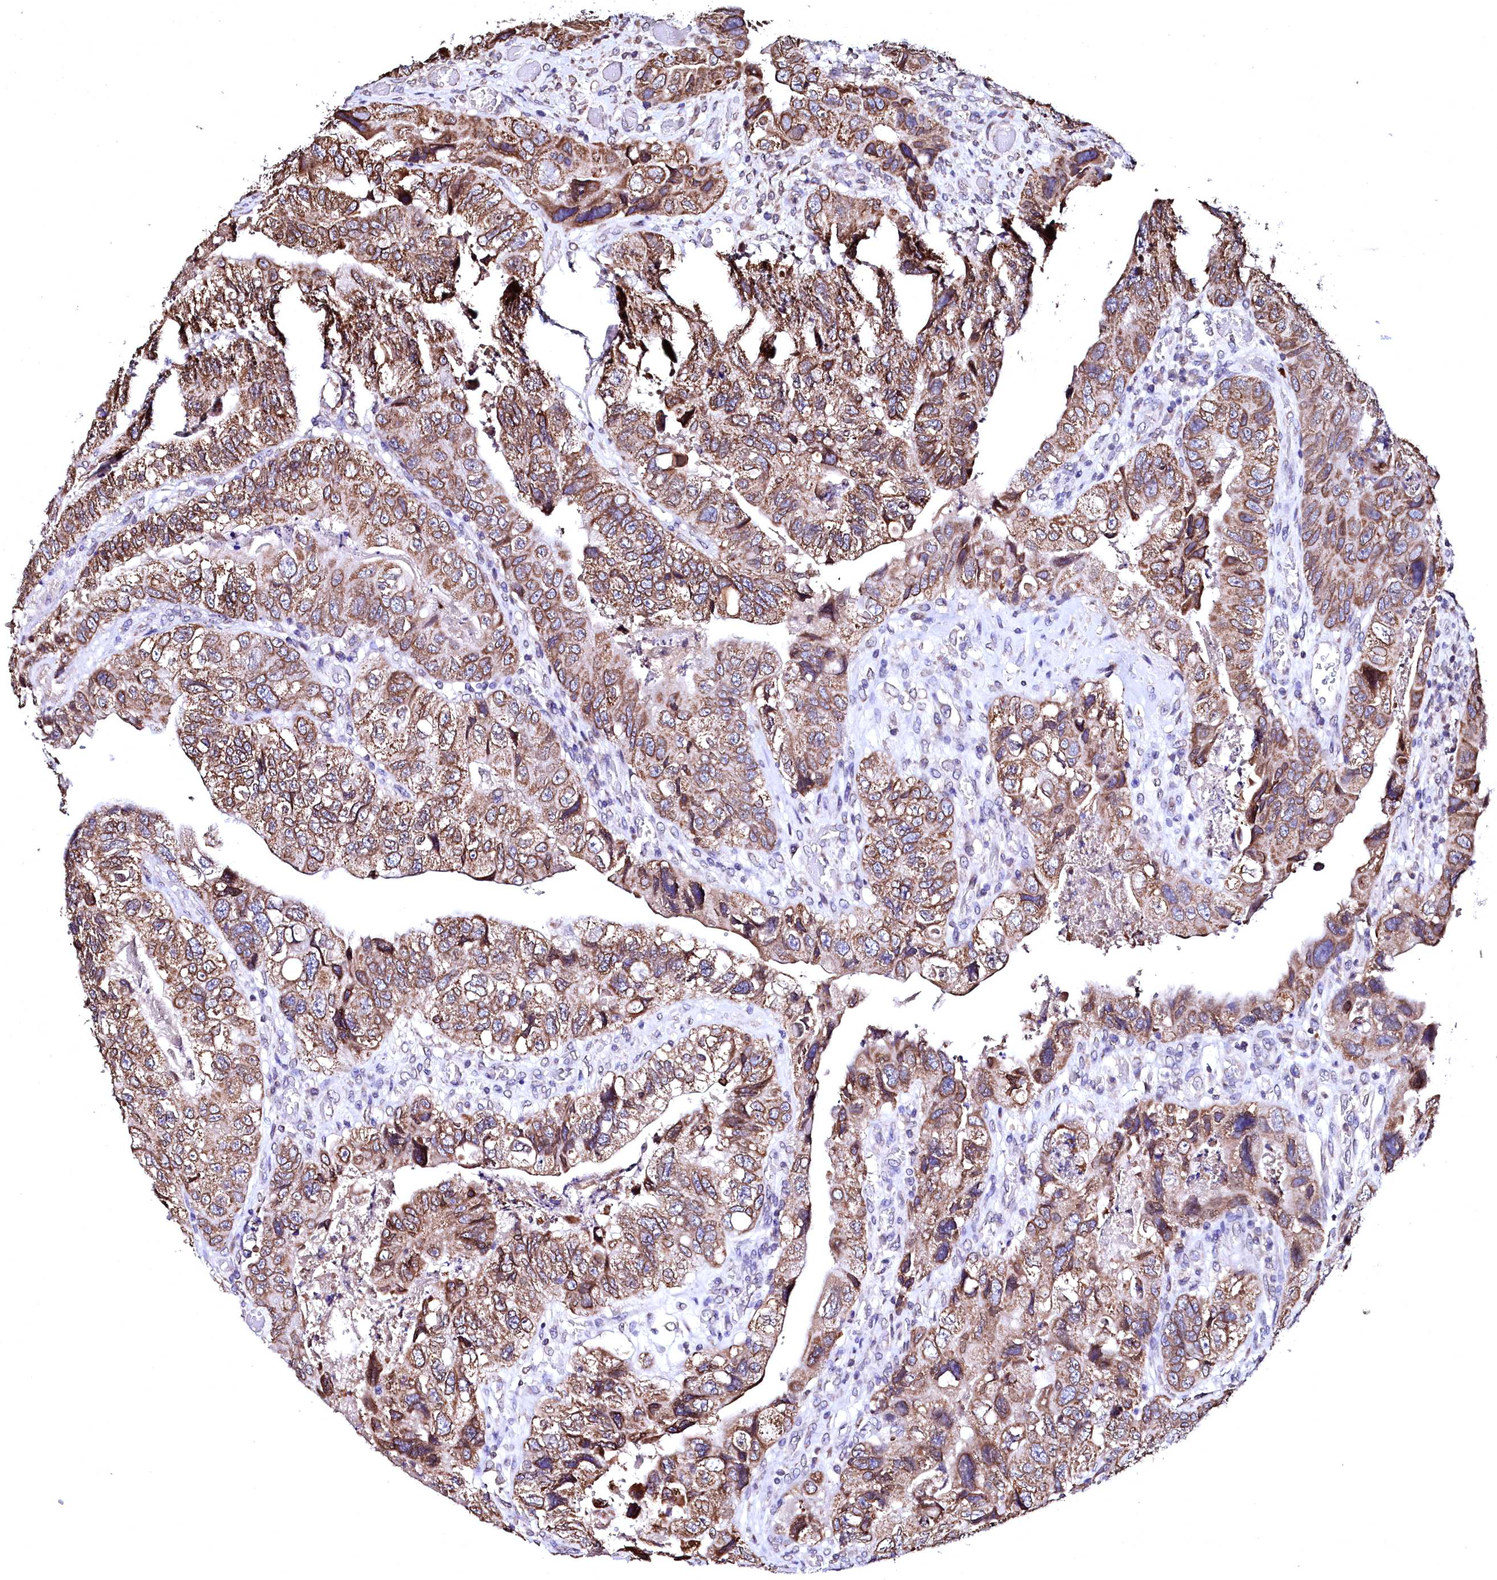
{"staining": {"intensity": "moderate", "quantity": ">75%", "location": "cytoplasmic/membranous"}, "tissue": "colorectal cancer", "cell_type": "Tumor cells", "image_type": "cancer", "snomed": [{"axis": "morphology", "description": "Adenocarcinoma, NOS"}, {"axis": "topography", "description": "Rectum"}], "caption": "An image of colorectal adenocarcinoma stained for a protein displays moderate cytoplasmic/membranous brown staining in tumor cells.", "gene": "HAND1", "patient": {"sex": "male", "age": 63}}